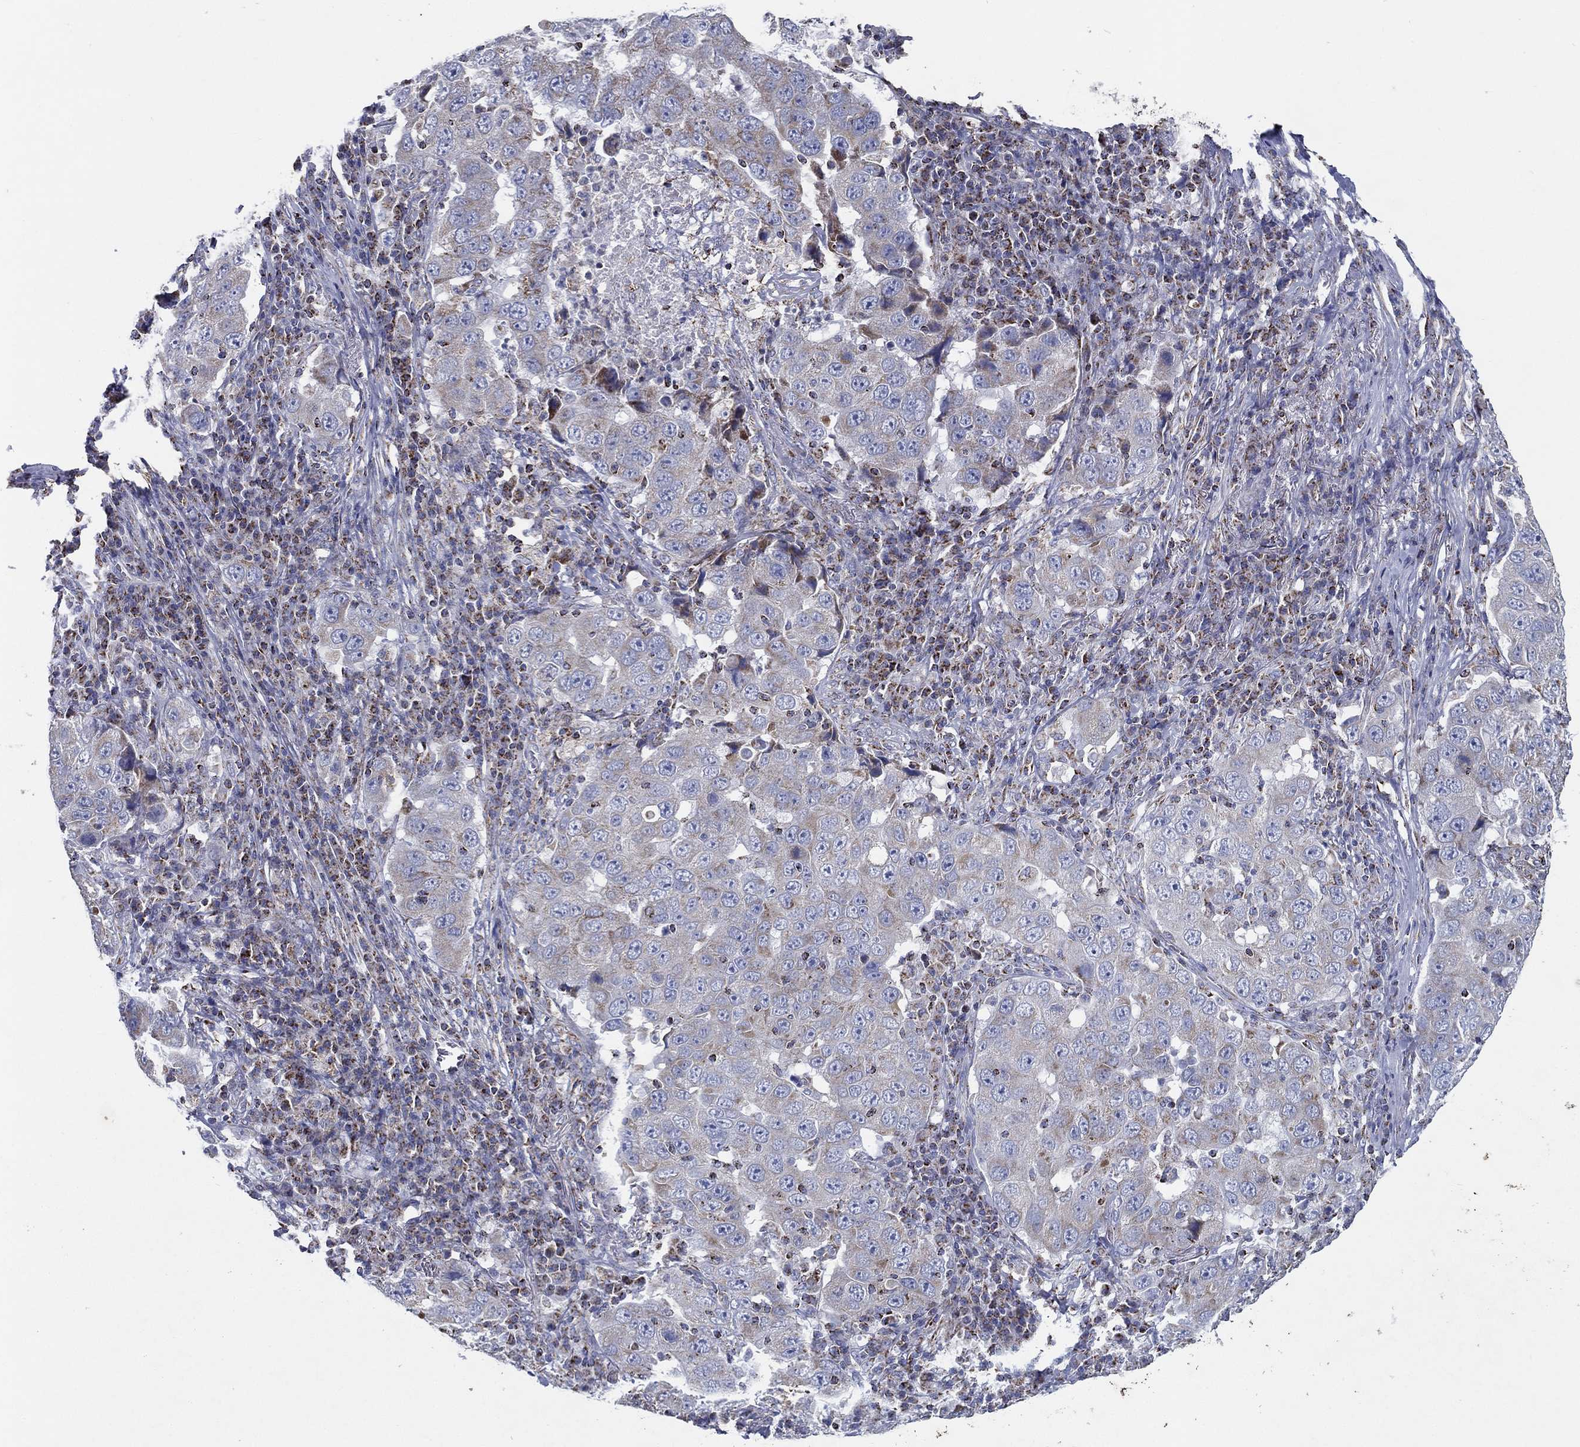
{"staining": {"intensity": "weak", "quantity": "<25%", "location": "cytoplasmic/membranous"}, "tissue": "lung cancer", "cell_type": "Tumor cells", "image_type": "cancer", "snomed": [{"axis": "morphology", "description": "Adenocarcinoma, NOS"}, {"axis": "topography", "description": "Lung"}], "caption": "The photomicrograph demonstrates no staining of tumor cells in lung cancer. (DAB immunohistochemistry with hematoxylin counter stain).", "gene": "SFXN1", "patient": {"sex": "male", "age": 73}}